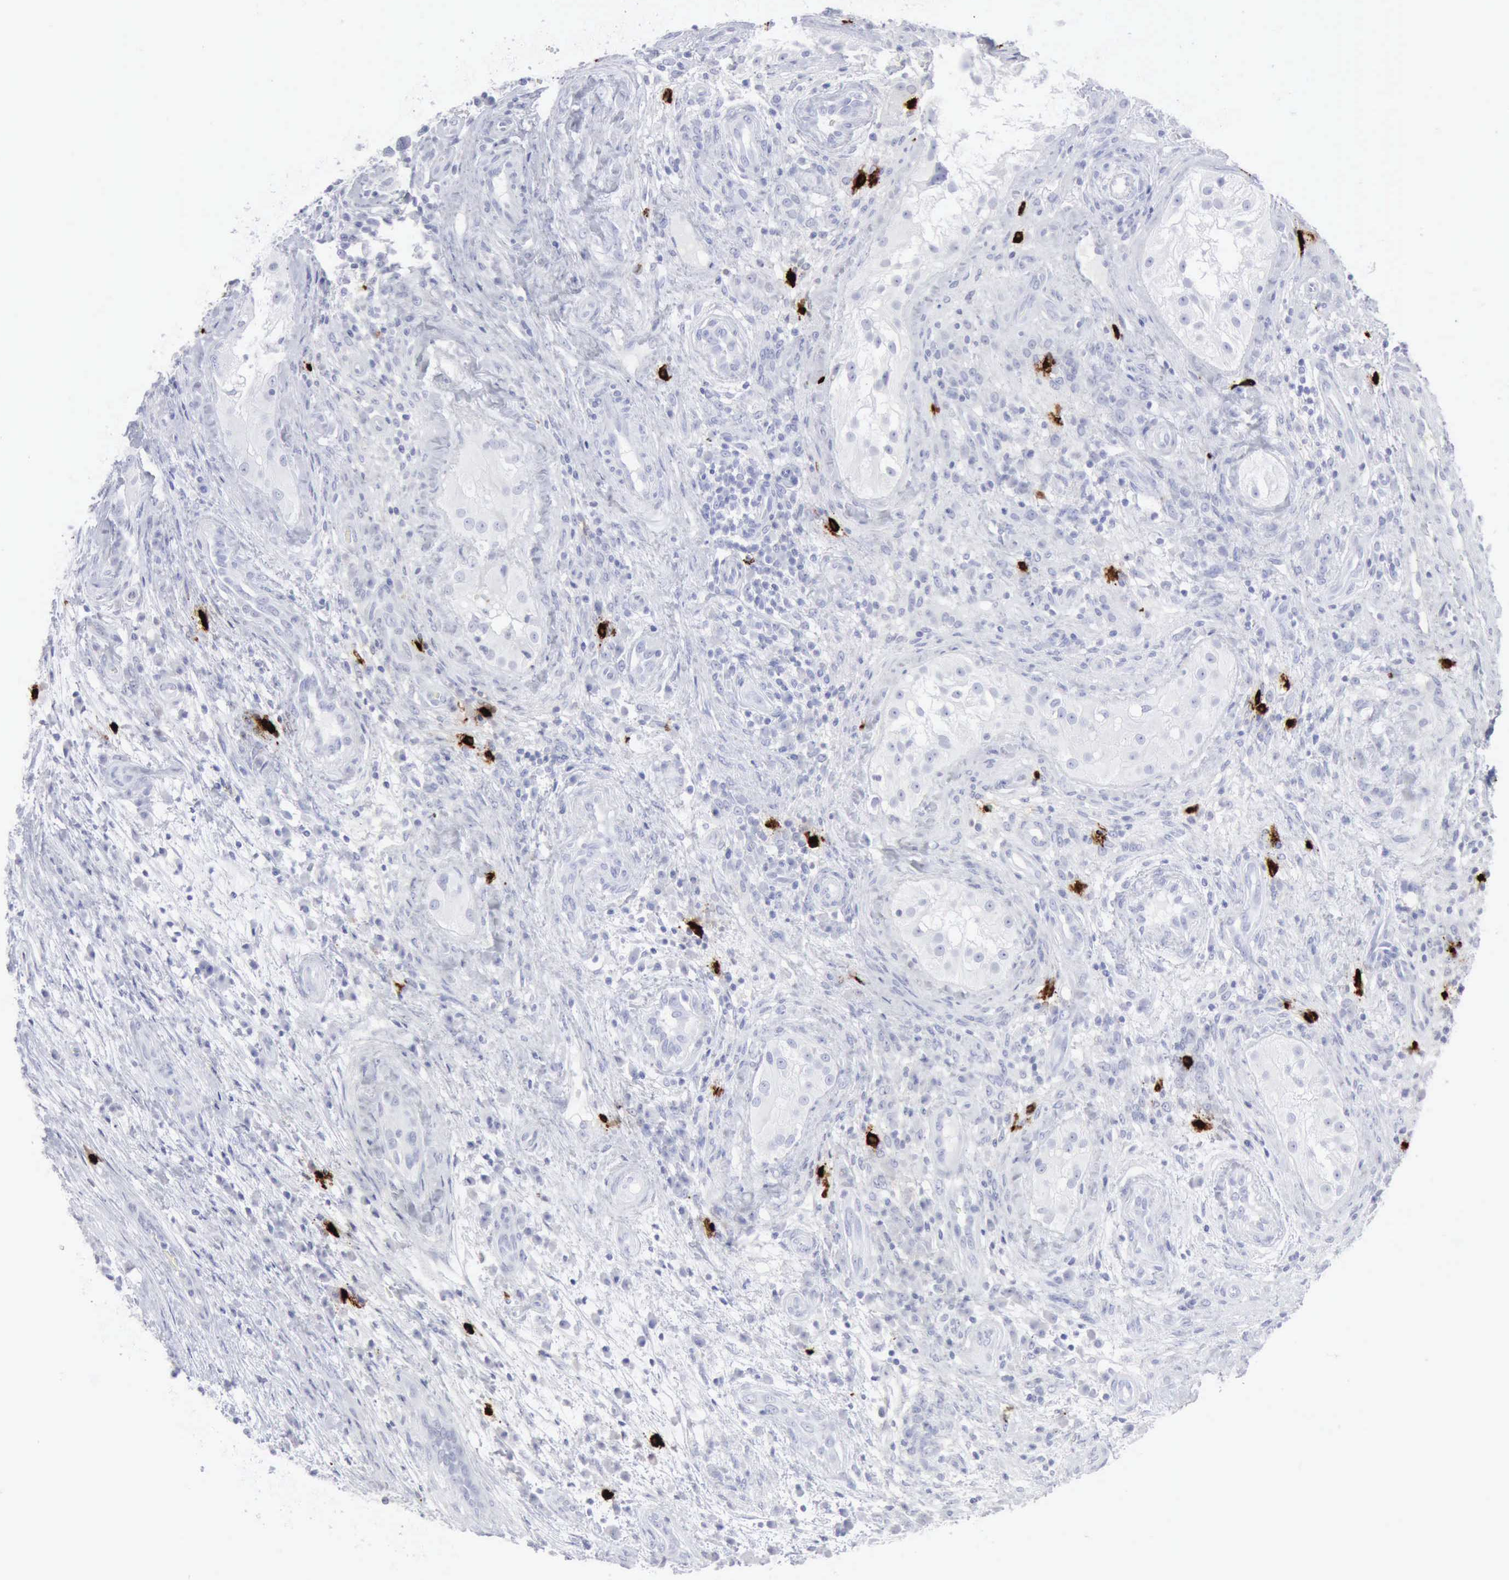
{"staining": {"intensity": "negative", "quantity": "none", "location": "none"}, "tissue": "testis cancer", "cell_type": "Tumor cells", "image_type": "cancer", "snomed": [{"axis": "morphology", "description": "Carcinoma, Embryonal, NOS"}, {"axis": "topography", "description": "Testis"}], "caption": "Immunohistochemical staining of human testis cancer reveals no significant staining in tumor cells. (DAB (3,3'-diaminobenzidine) immunohistochemistry with hematoxylin counter stain).", "gene": "CMA1", "patient": {"sex": "male", "age": 26}}